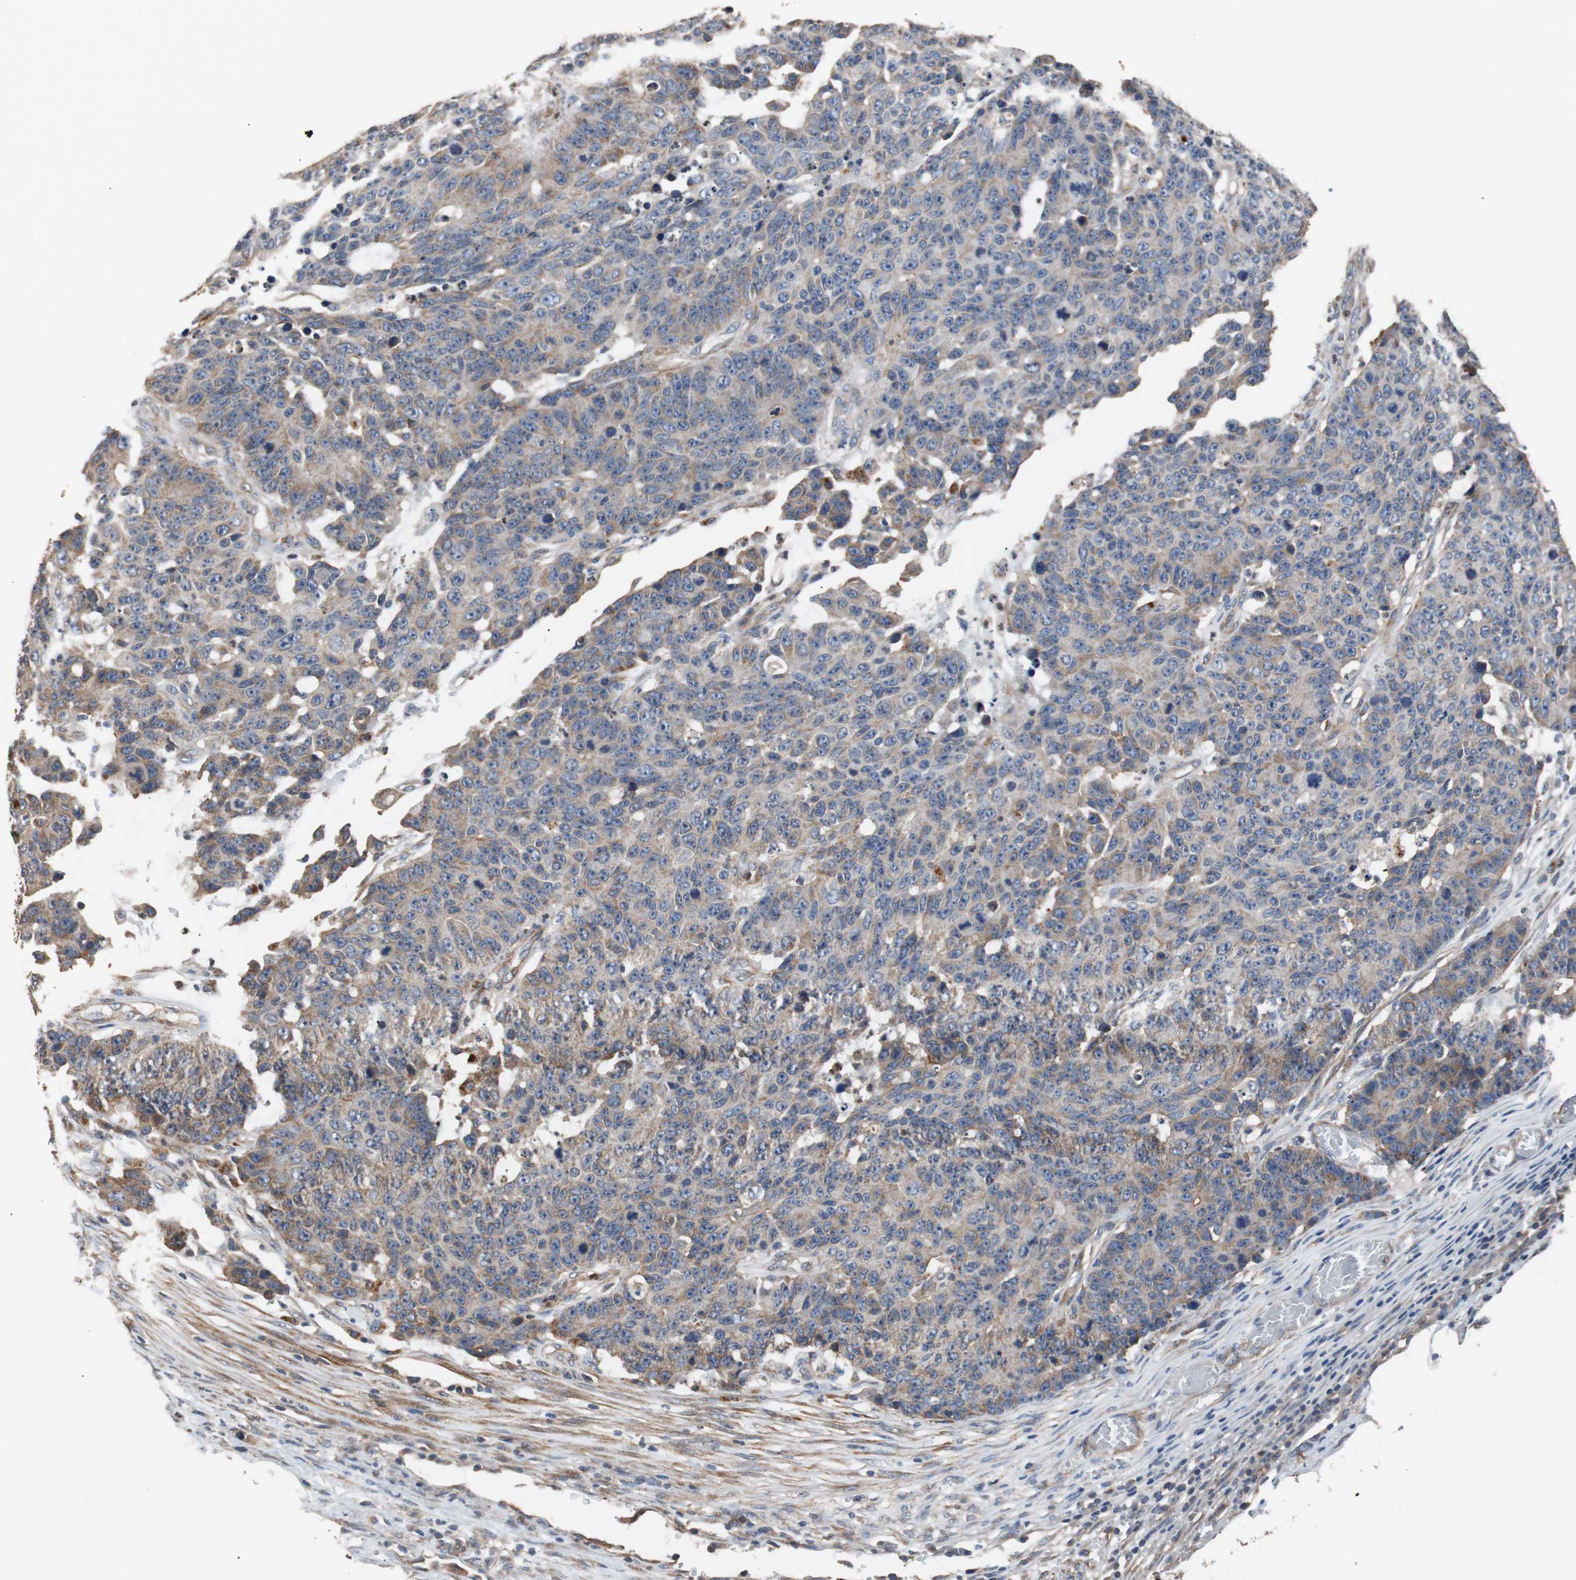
{"staining": {"intensity": "weak", "quantity": ">75%", "location": "cytoplasmic/membranous"}, "tissue": "colorectal cancer", "cell_type": "Tumor cells", "image_type": "cancer", "snomed": [{"axis": "morphology", "description": "Adenocarcinoma, NOS"}, {"axis": "topography", "description": "Colon"}], "caption": "Immunohistochemical staining of human colorectal cancer (adenocarcinoma) exhibits low levels of weak cytoplasmic/membranous staining in about >75% of tumor cells.", "gene": "PITRM1", "patient": {"sex": "female", "age": 86}}